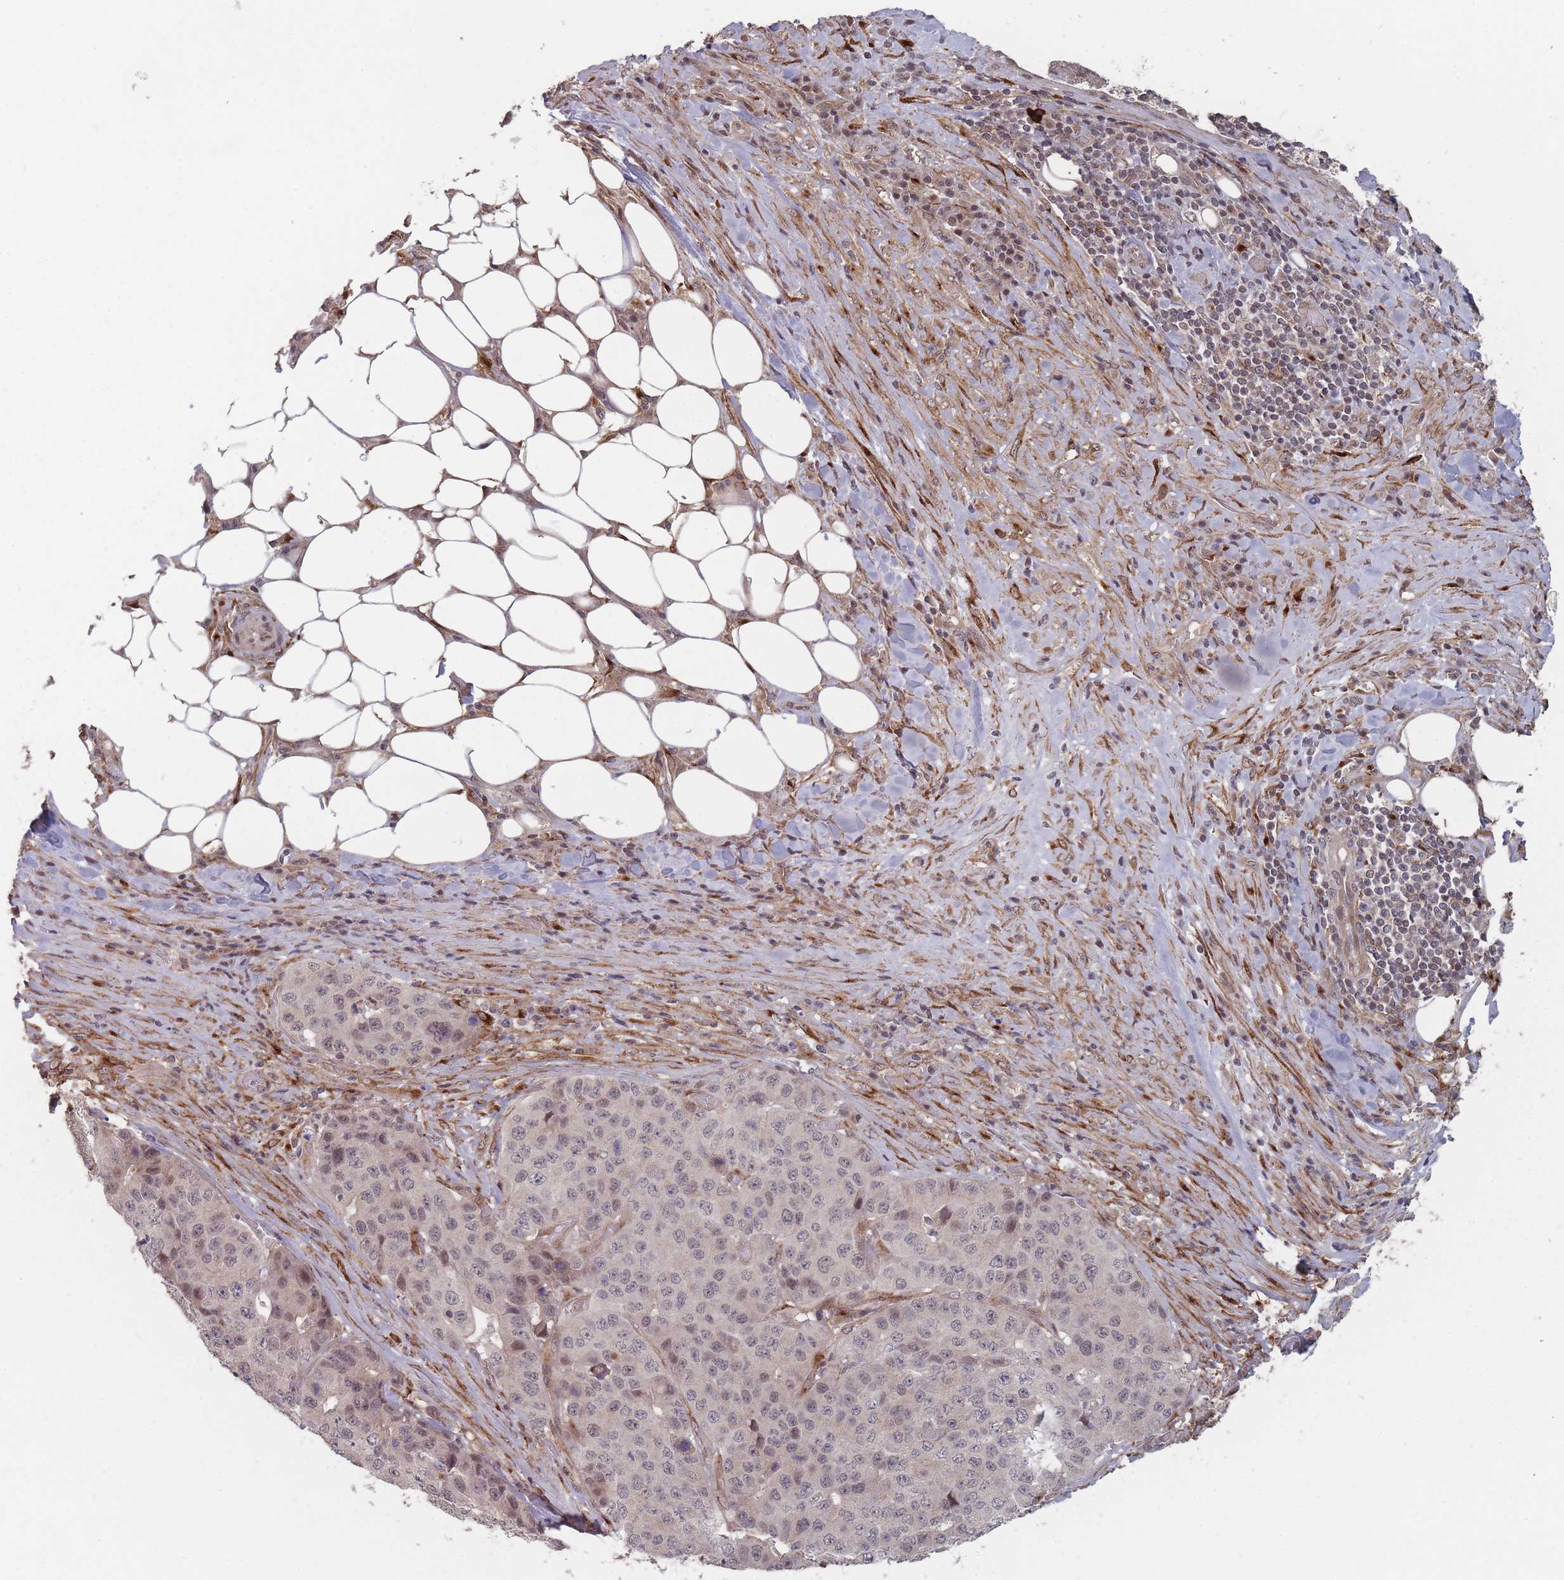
{"staining": {"intensity": "weak", "quantity": "25%-75%", "location": "nuclear"}, "tissue": "stomach cancer", "cell_type": "Tumor cells", "image_type": "cancer", "snomed": [{"axis": "morphology", "description": "Adenocarcinoma, NOS"}, {"axis": "topography", "description": "Stomach"}], "caption": "A brown stain shows weak nuclear positivity of a protein in stomach adenocarcinoma tumor cells.", "gene": "CNTRL", "patient": {"sex": "male", "age": 71}}